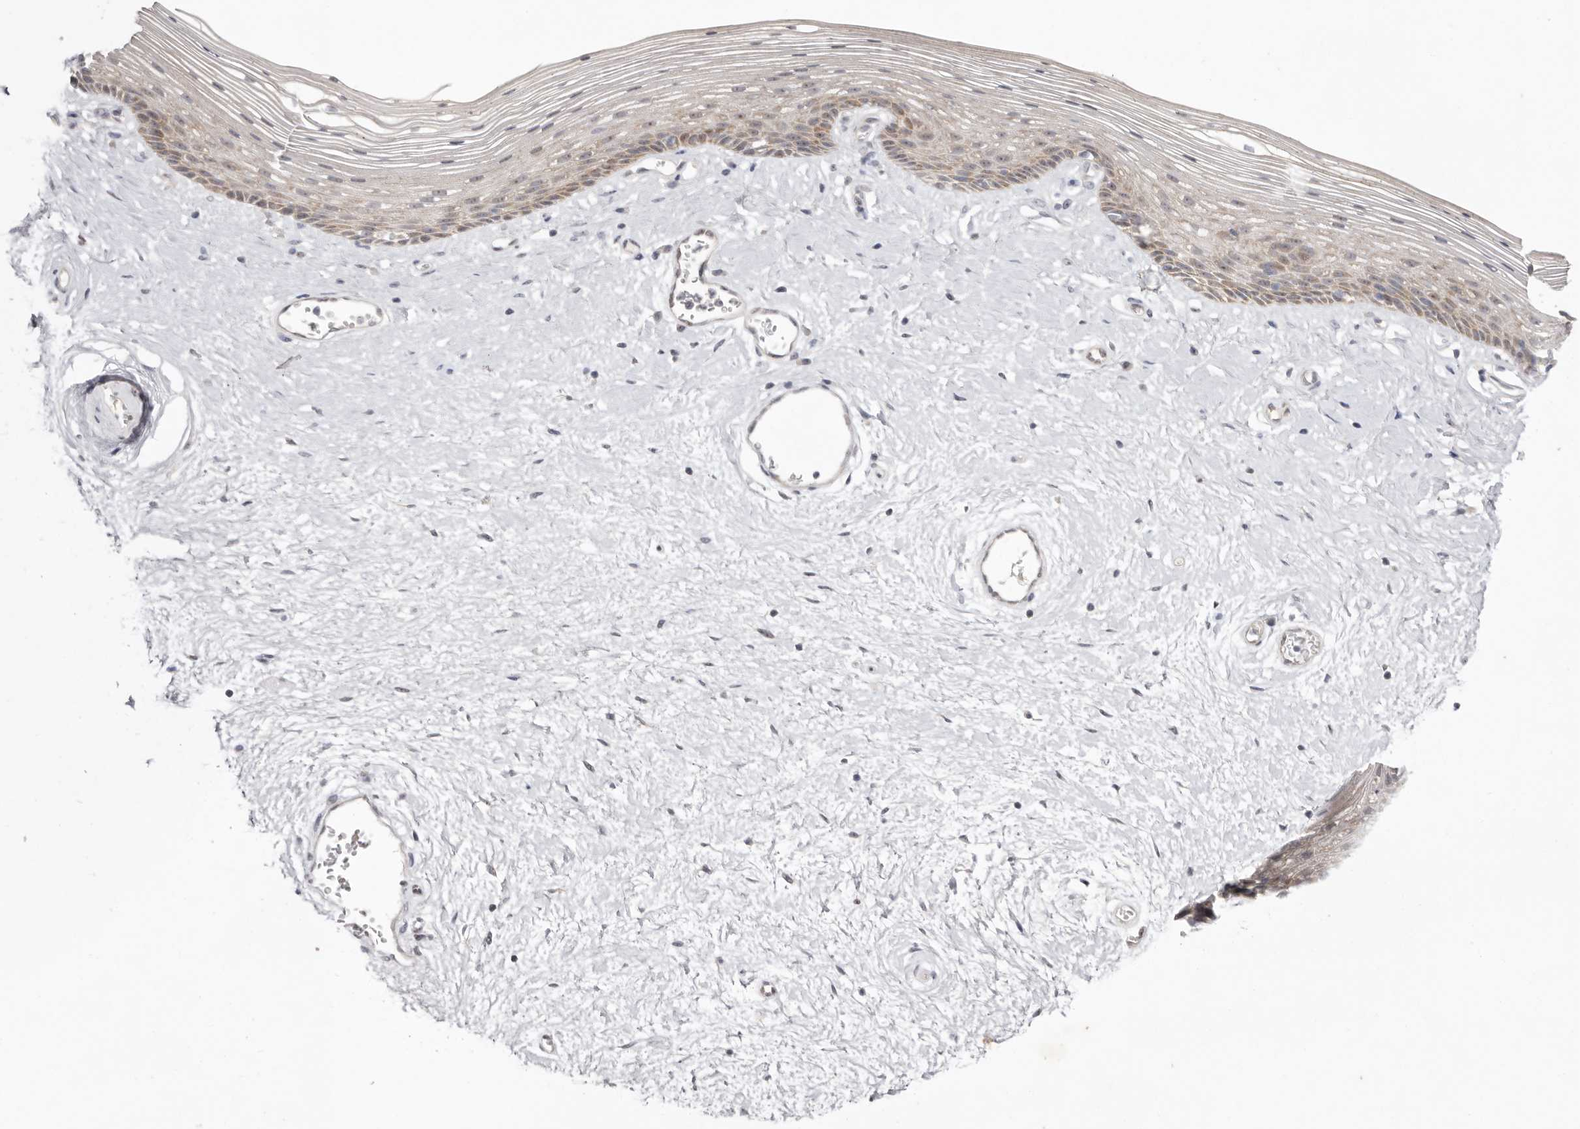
{"staining": {"intensity": "moderate", "quantity": "25%-75%", "location": "cytoplasmic/membranous,nuclear"}, "tissue": "vagina", "cell_type": "Squamous epithelial cells", "image_type": "normal", "snomed": [{"axis": "morphology", "description": "Normal tissue, NOS"}, {"axis": "topography", "description": "Vagina"}], "caption": "IHC micrograph of benign vagina: vagina stained using IHC demonstrates medium levels of moderate protein expression localized specifically in the cytoplasmic/membranous,nuclear of squamous epithelial cells, appearing as a cytoplasmic/membranous,nuclear brown color.", "gene": "TADA1", "patient": {"sex": "female", "age": 46}}